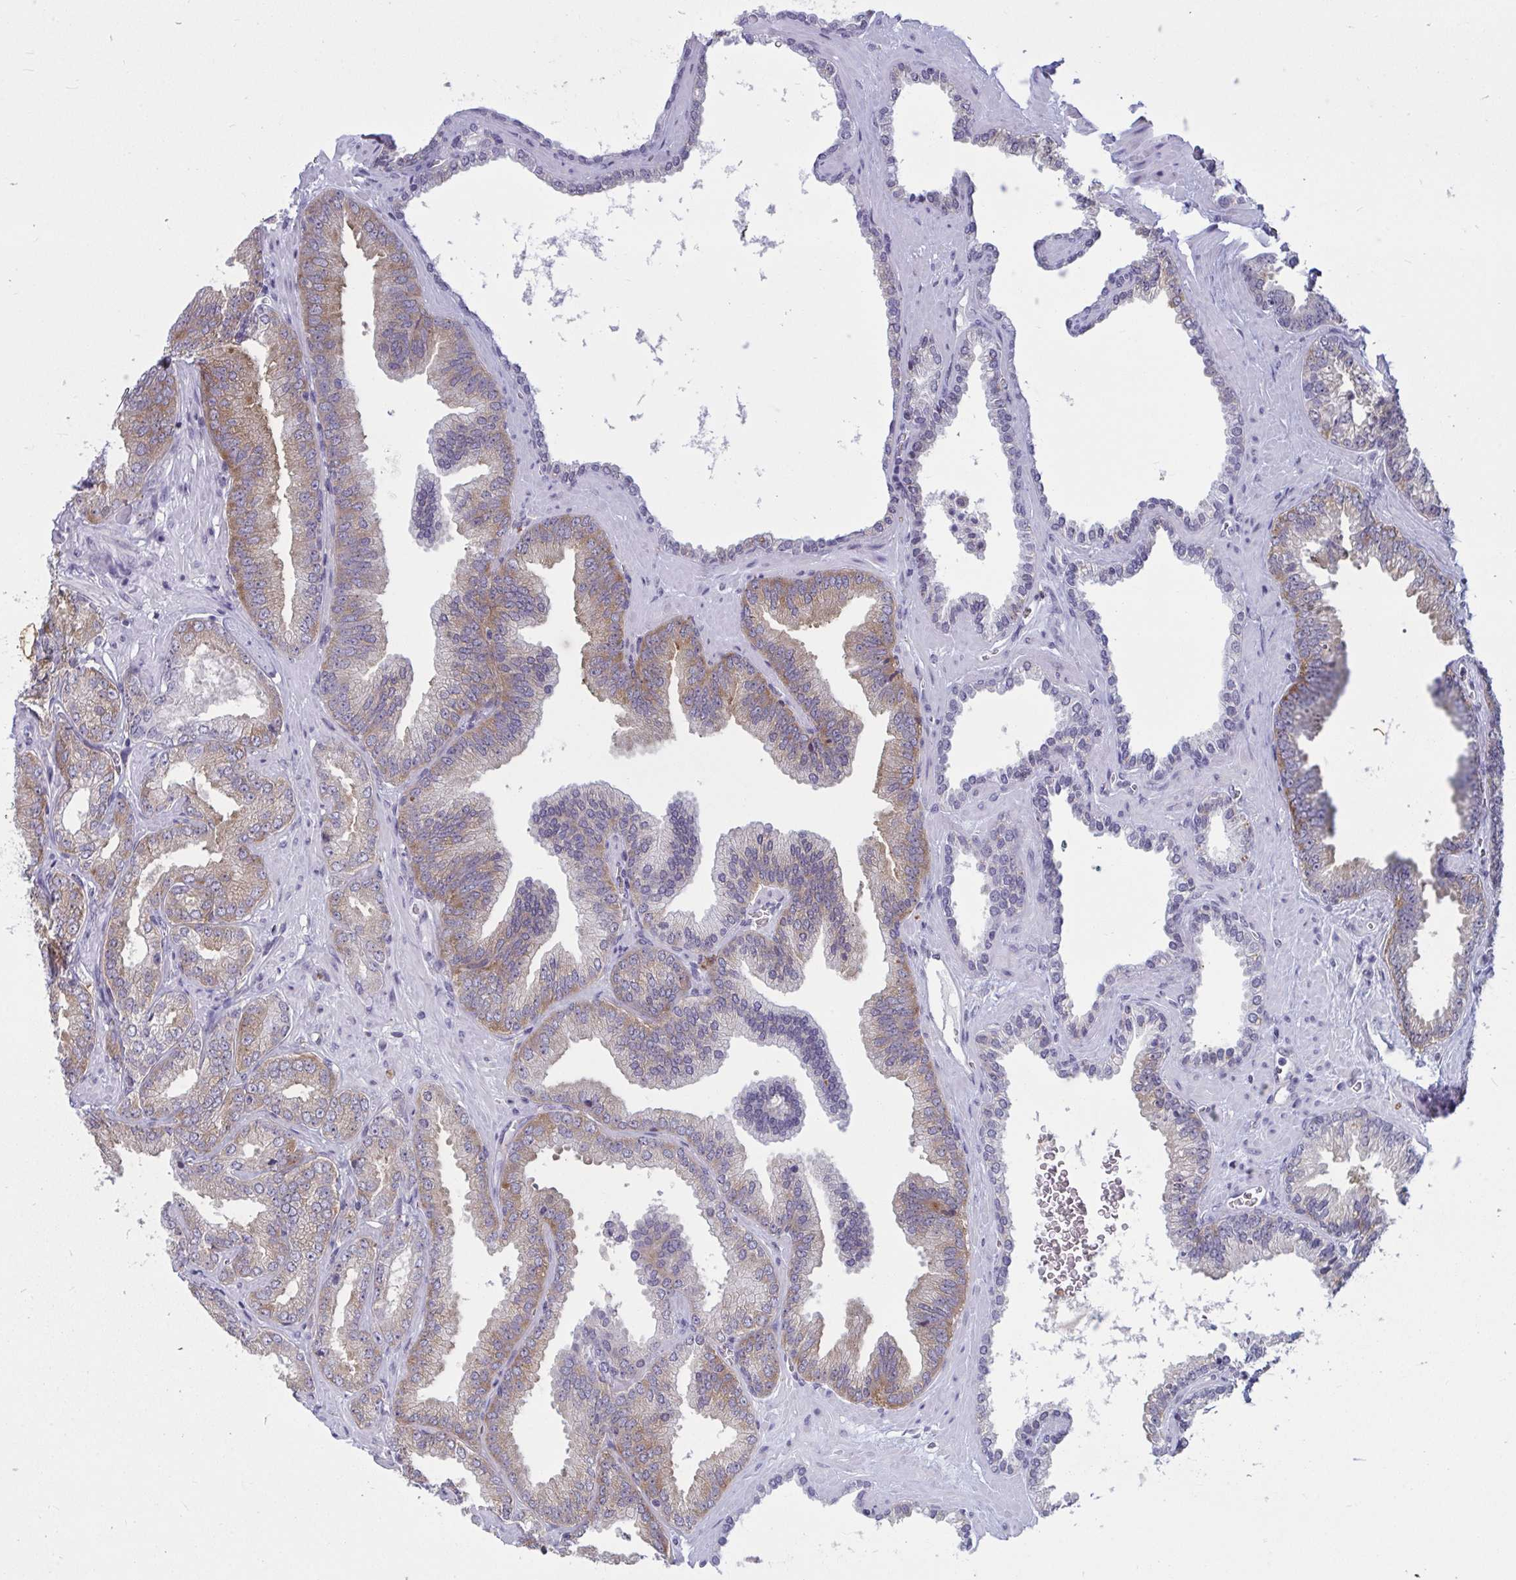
{"staining": {"intensity": "weak", "quantity": "<25%", "location": "cytoplasmic/membranous"}, "tissue": "prostate cancer", "cell_type": "Tumor cells", "image_type": "cancer", "snomed": [{"axis": "morphology", "description": "Adenocarcinoma, High grade"}, {"axis": "topography", "description": "Prostate"}], "caption": "Protein analysis of prostate cancer shows no significant positivity in tumor cells. The staining was performed using DAB to visualize the protein expression in brown, while the nuclei were stained in blue with hematoxylin (Magnification: 20x).", "gene": "TBC1D4", "patient": {"sex": "male", "age": 68}}